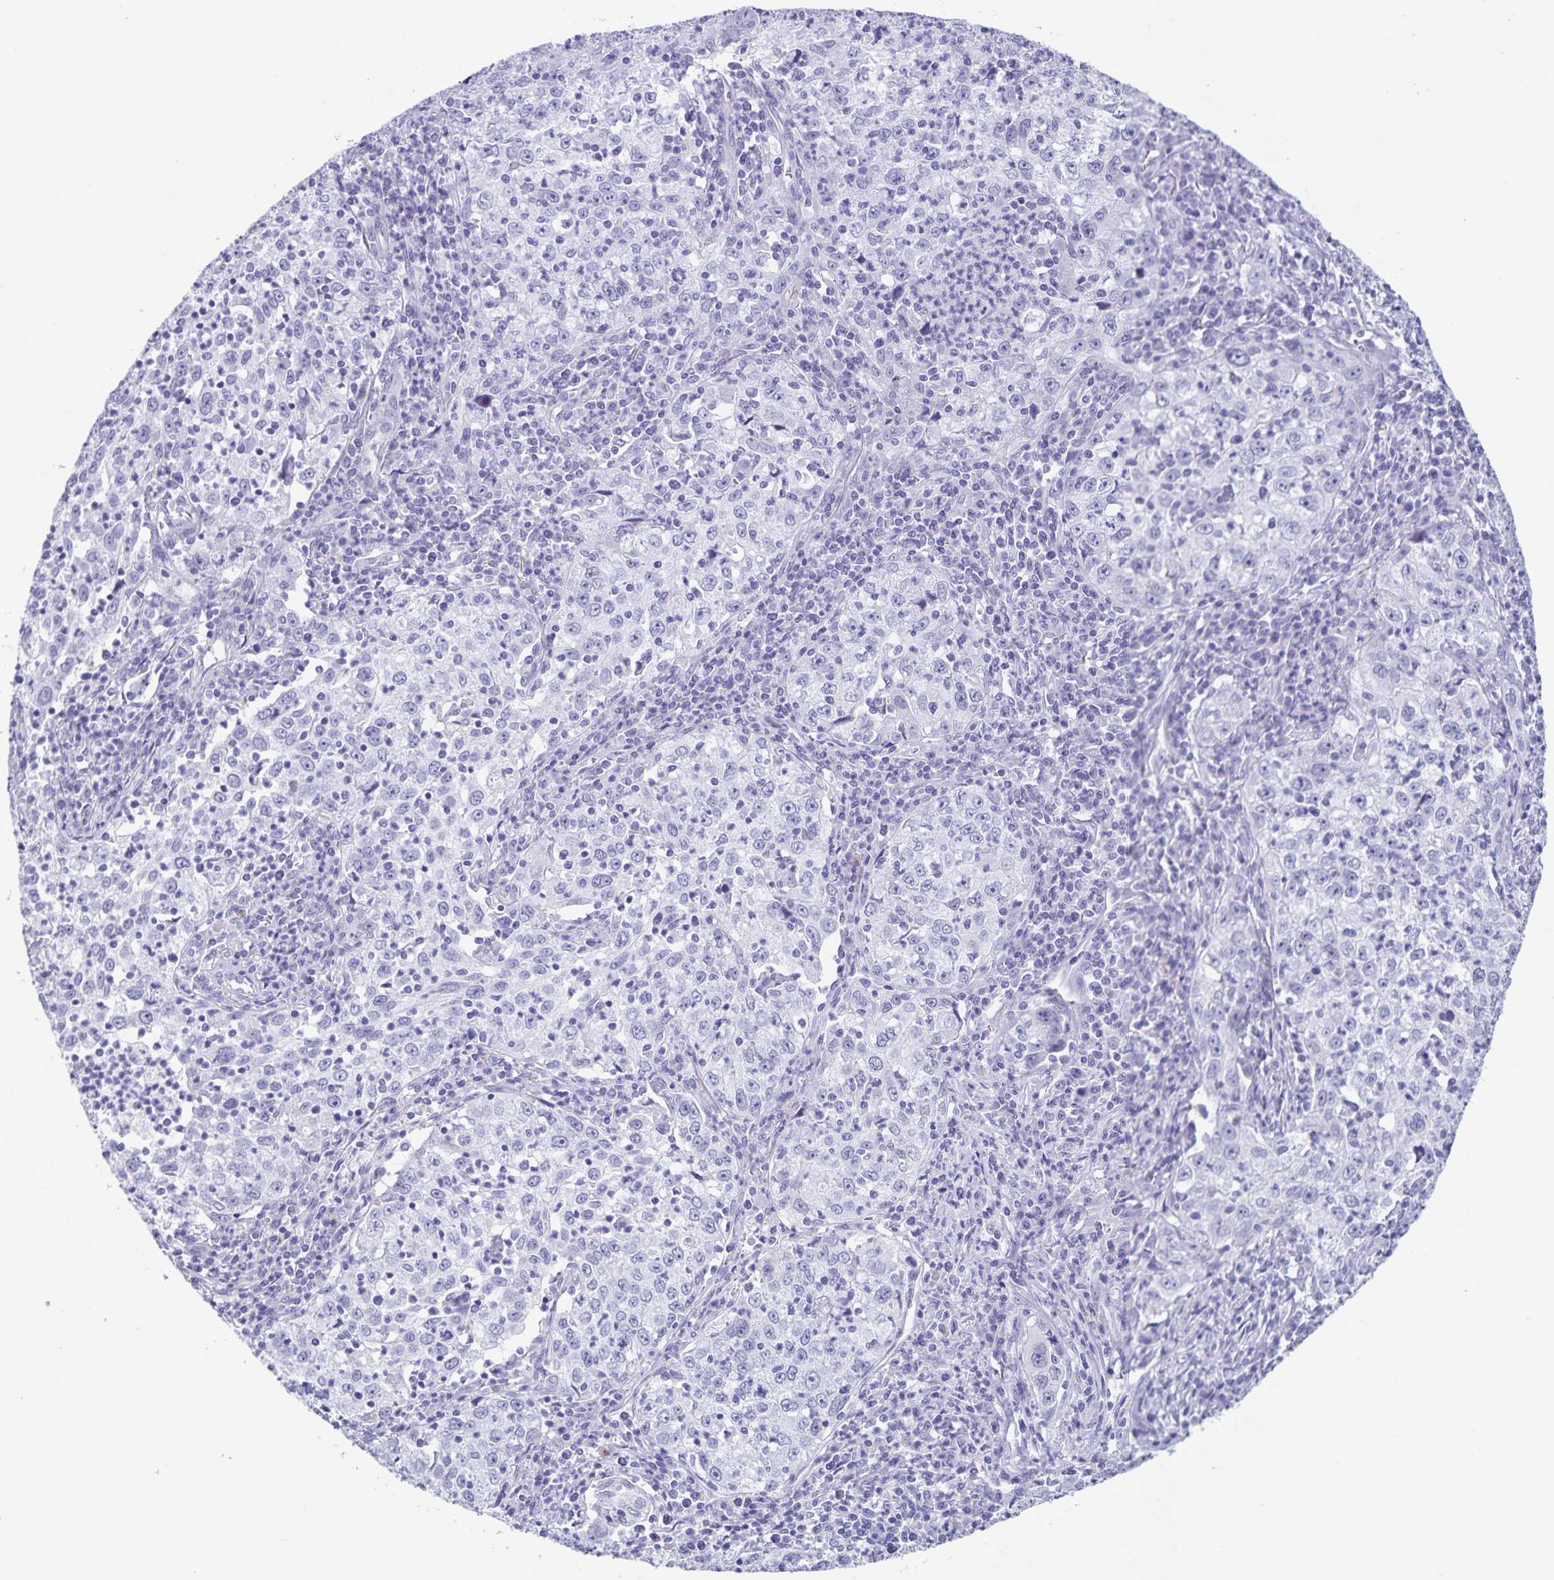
{"staining": {"intensity": "negative", "quantity": "none", "location": "none"}, "tissue": "lung cancer", "cell_type": "Tumor cells", "image_type": "cancer", "snomed": [{"axis": "morphology", "description": "Squamous cell carcinoma, NOS"}, {"axis": "topography", "description": "Lung"}], "caption": "There is no significant positivity in tumor cells of lung squamous cell carcinoma. (DAB (3,3'-diaminobenzidine) immunohistochemistry visualized using brightfield microscopy, high magnification).", "gene": "C11orf42", "patient": {"sex": "male", "age": 71}}